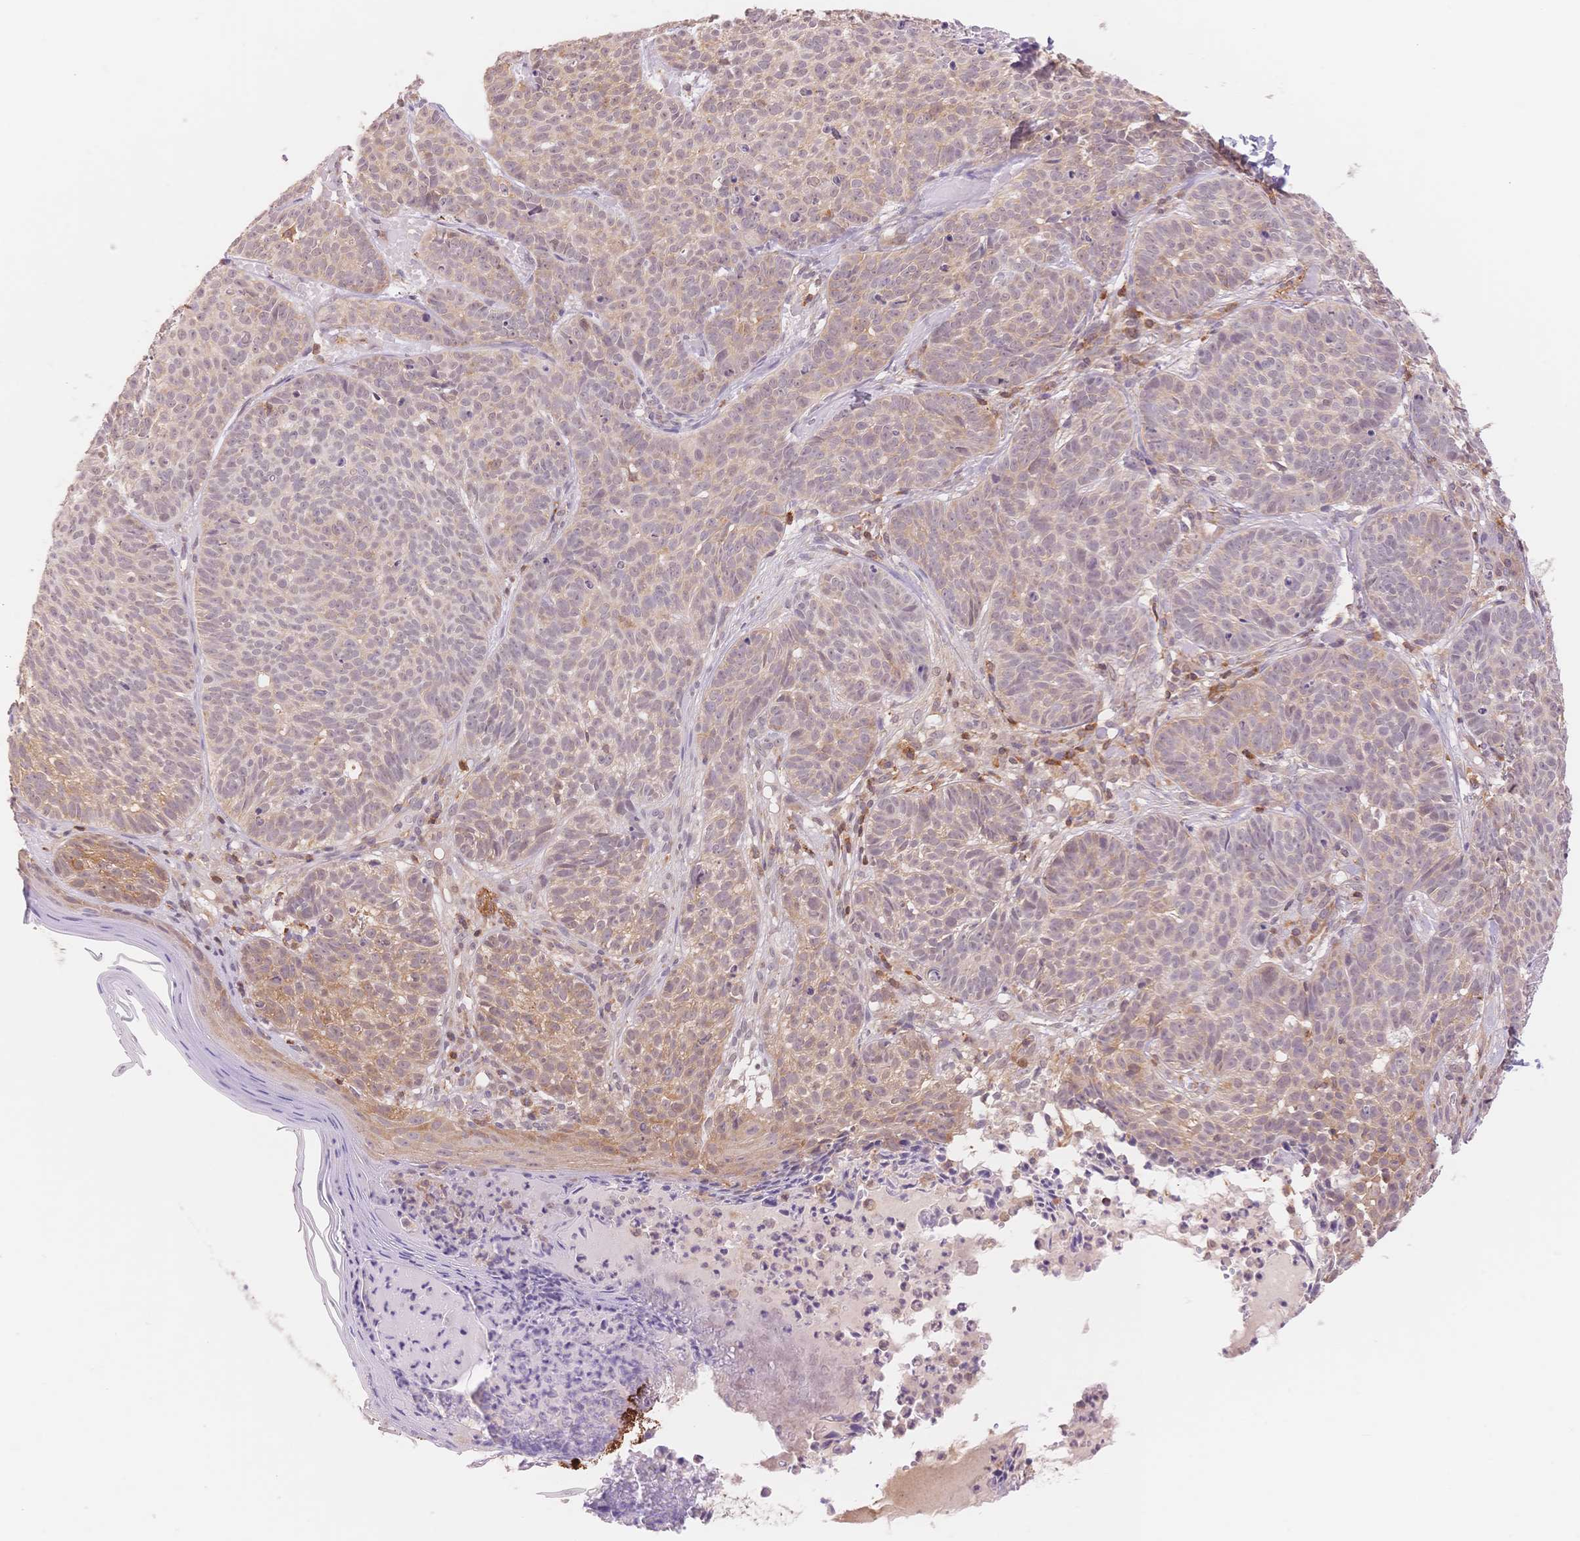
{"staining": {"intensity": "weak", "quantity": "25%-75%", "location": "cytoplasmic/membranous"}, "tissue": "skin cancer", "cell_type": "Tumor cells", "image_type": "cancer", "snomed": [{"axis": "morphology", "description": "Basal cell carcinoma"}, {"axis": "topography", "description": "Skin"}], "caption": "Basal cell carcinoma (skin) tissue reveals weak cytoplasmic/membranous expression in approximately 25%-75% of tumor cells", "gene": "STK39", "patient": {"sex": "male", "age": 90}}